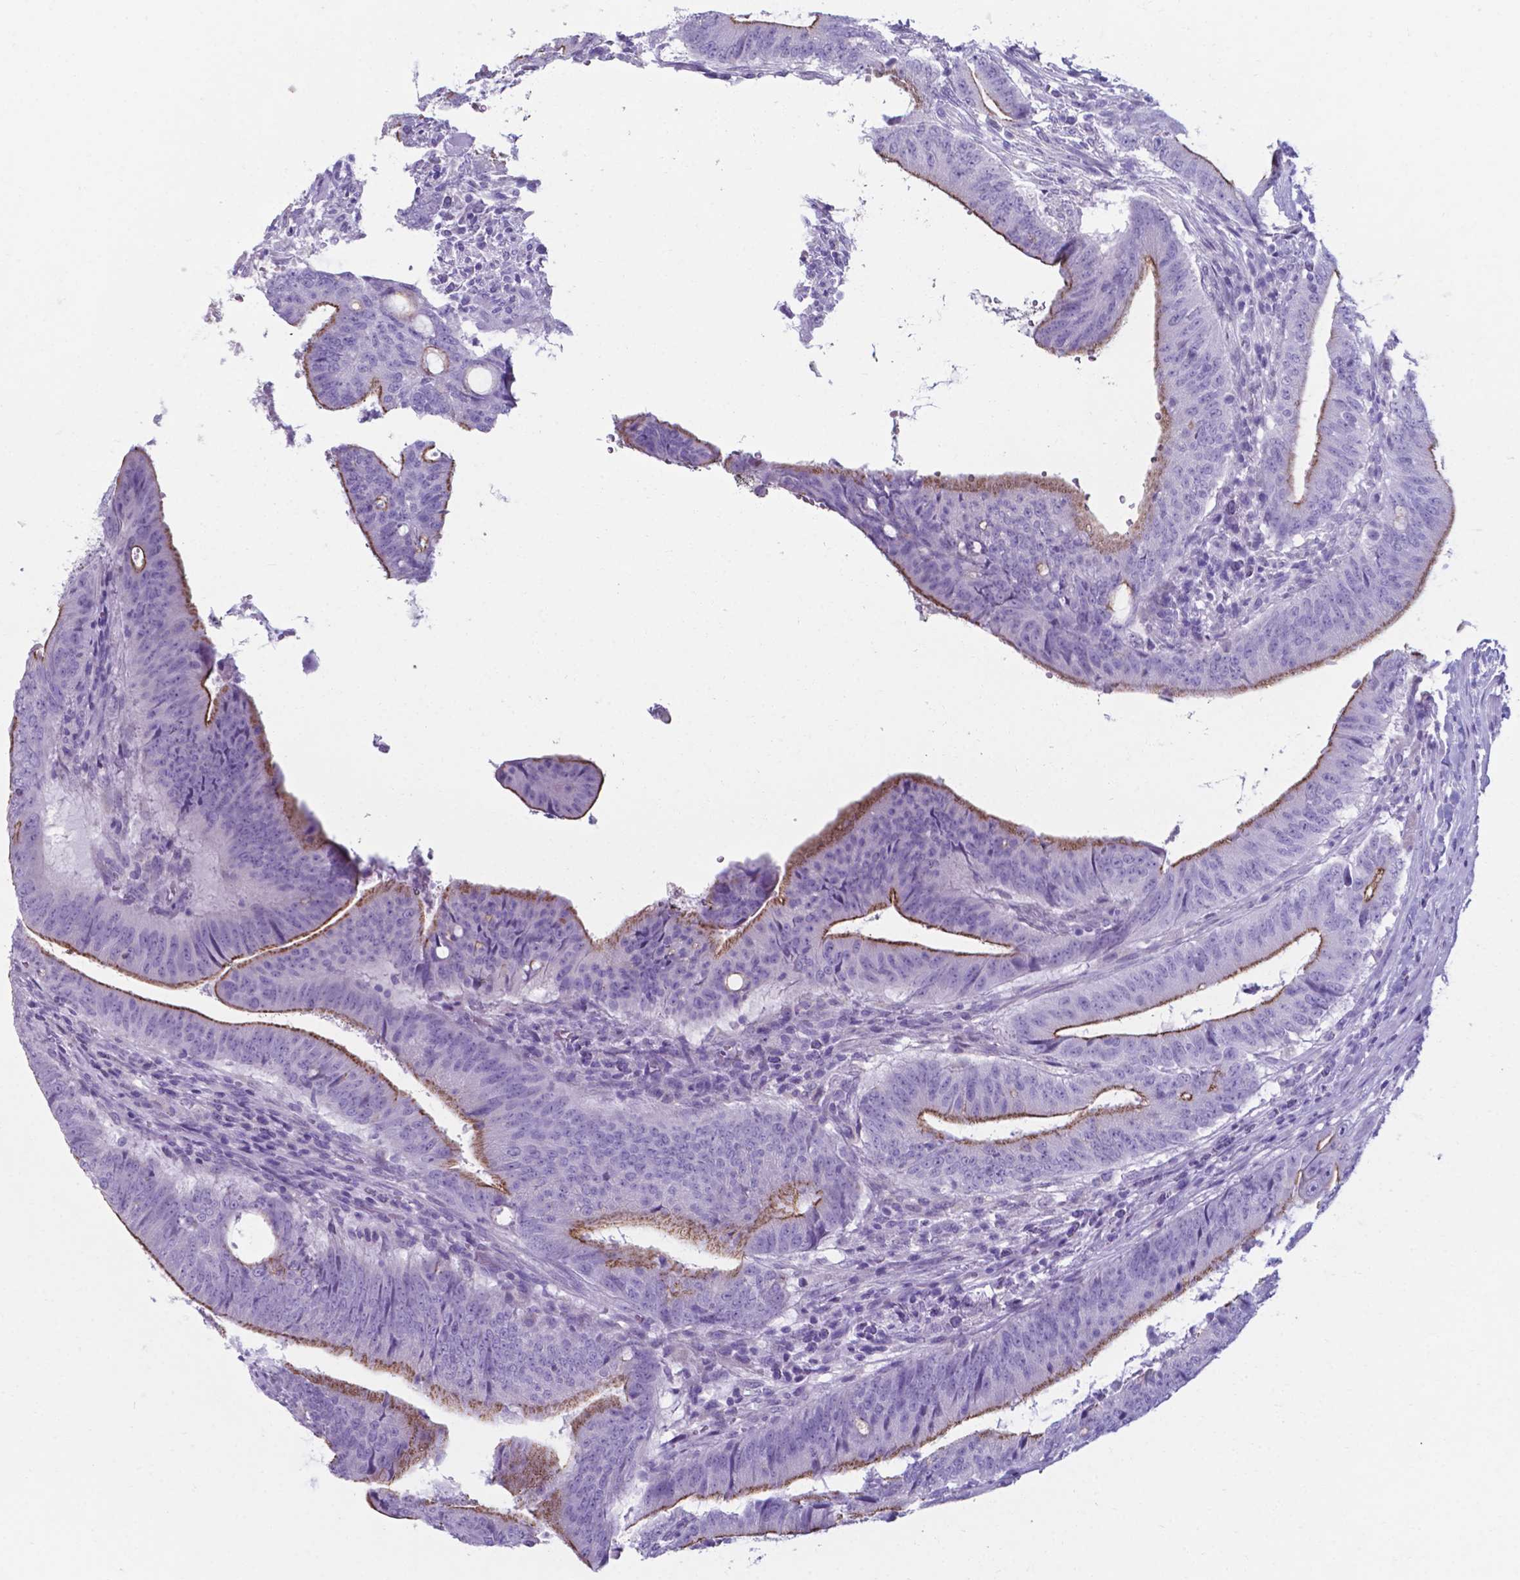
{"staining": {"intensity": "strong", "quantity": "<25%", "location": "cytoplasmic/membranous"}, "tissue": "colorectal cancer", "cell_type": "Tumor cells", "image_type": "cancer", "snomed": [{"axis": "morphology", "description": "Adenocarcinoma, NOS"}, {"axis": "topography", "description": "Colon"}], "caption": "Immunohistochemistry staining of colorectal cancer, which reveals medium levels of strong cytoplasmic/membranous staining in approximately <25% of tumor cells indicating strong cytoplasmic/membranous protein positivity. The staining was performed using DAB (3,3'-diaminobenzidine) (brown) for protein detection and nuclei were counterstained in hematoxylin (blue).", "gene": "AP5B1", "patient": {"sex": "female", "age": 43}}